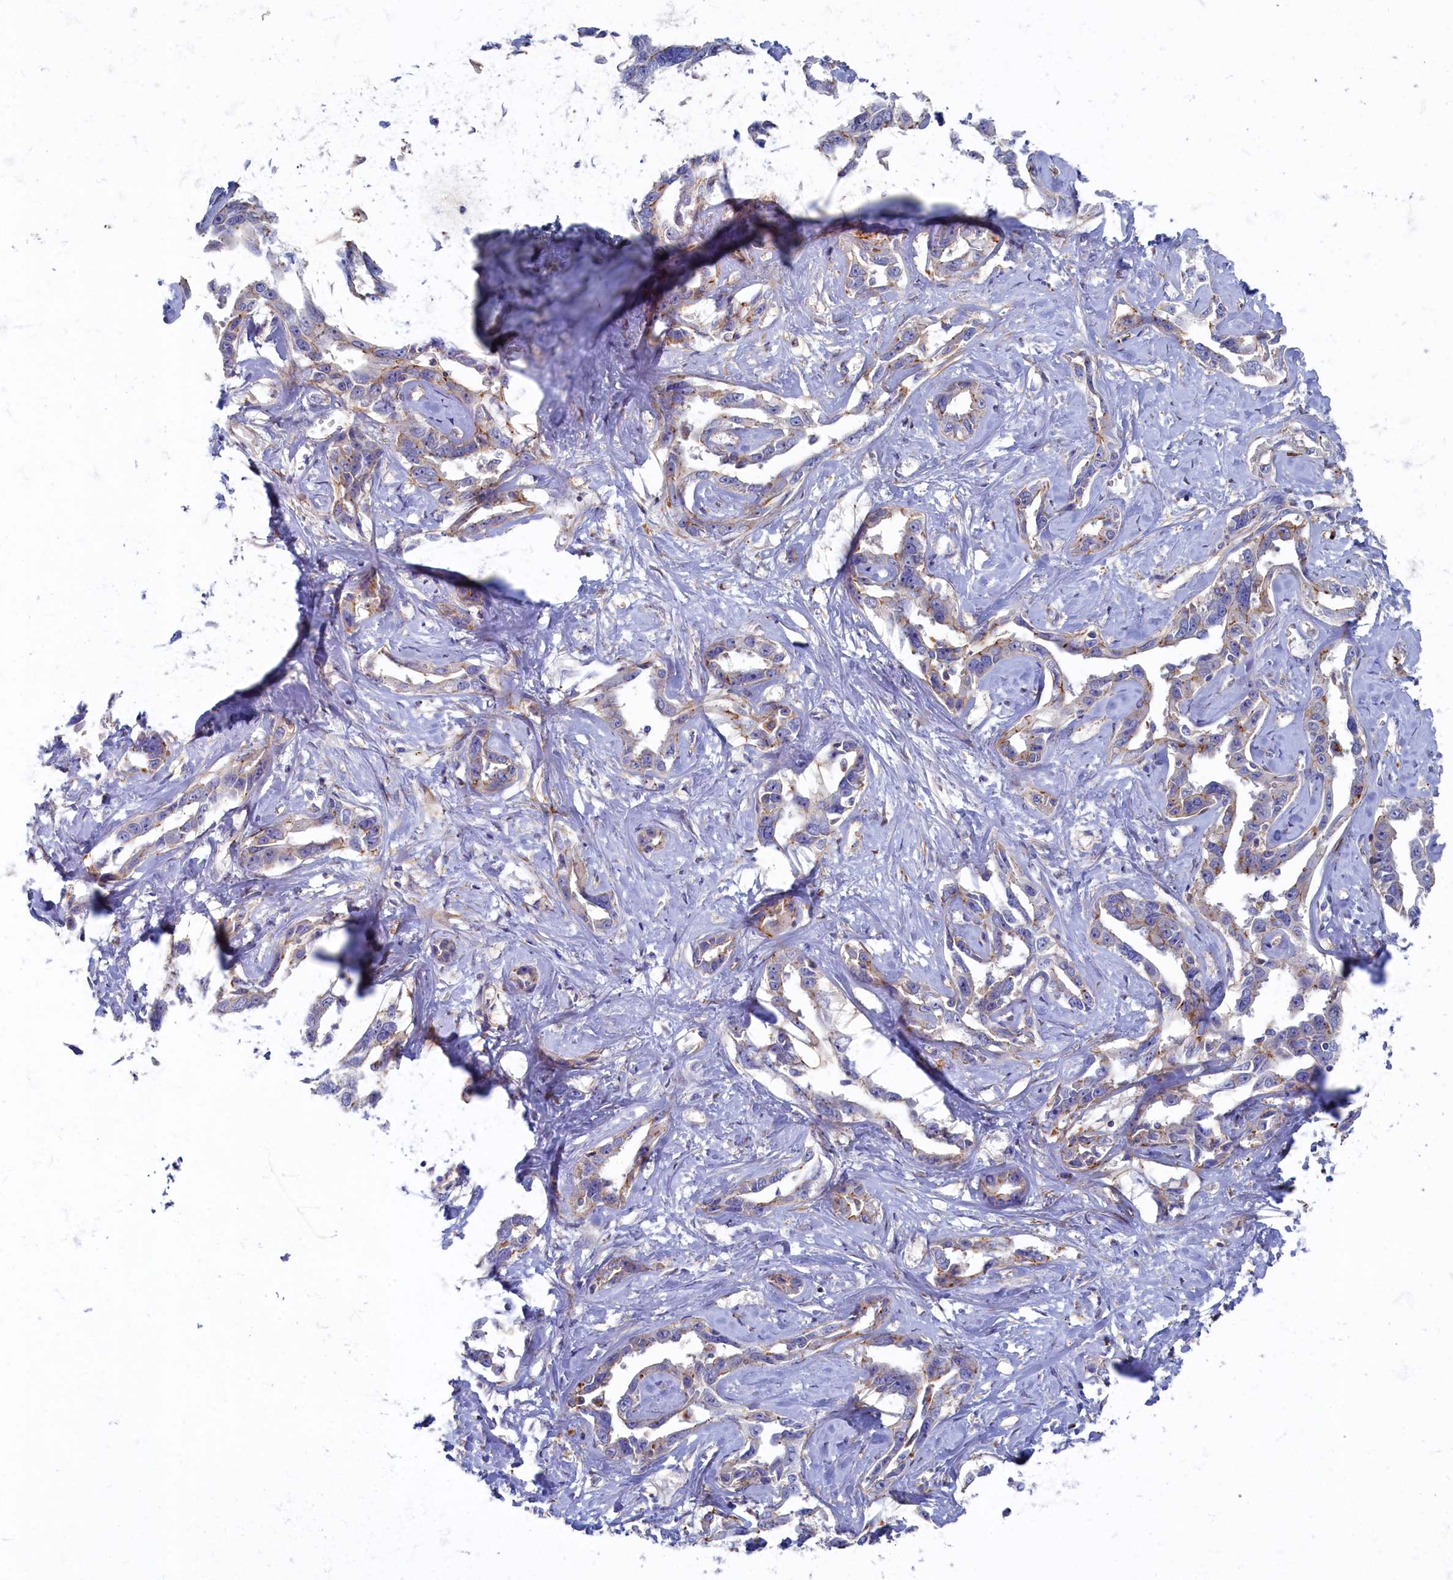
{"staining": {"intensity": "weak", "quantity": "<25%", "location": "cytoplasmic/membranous"}, "tissue": "liver cancer", "cell_type": "Tumor cells", "image_type": "cancer", "snomed": [{"axis": "morphology", "description": "Cholangiocarcinoma"}, {"axis": "topography", "description": "Liver"}], "caption": "Human liver cholangiocarcinoma stained for a protein using IHC exhibits no expression in tumor cells.", "gene": "PSMG2", "patient": {"sex": "male", "age": 59}}